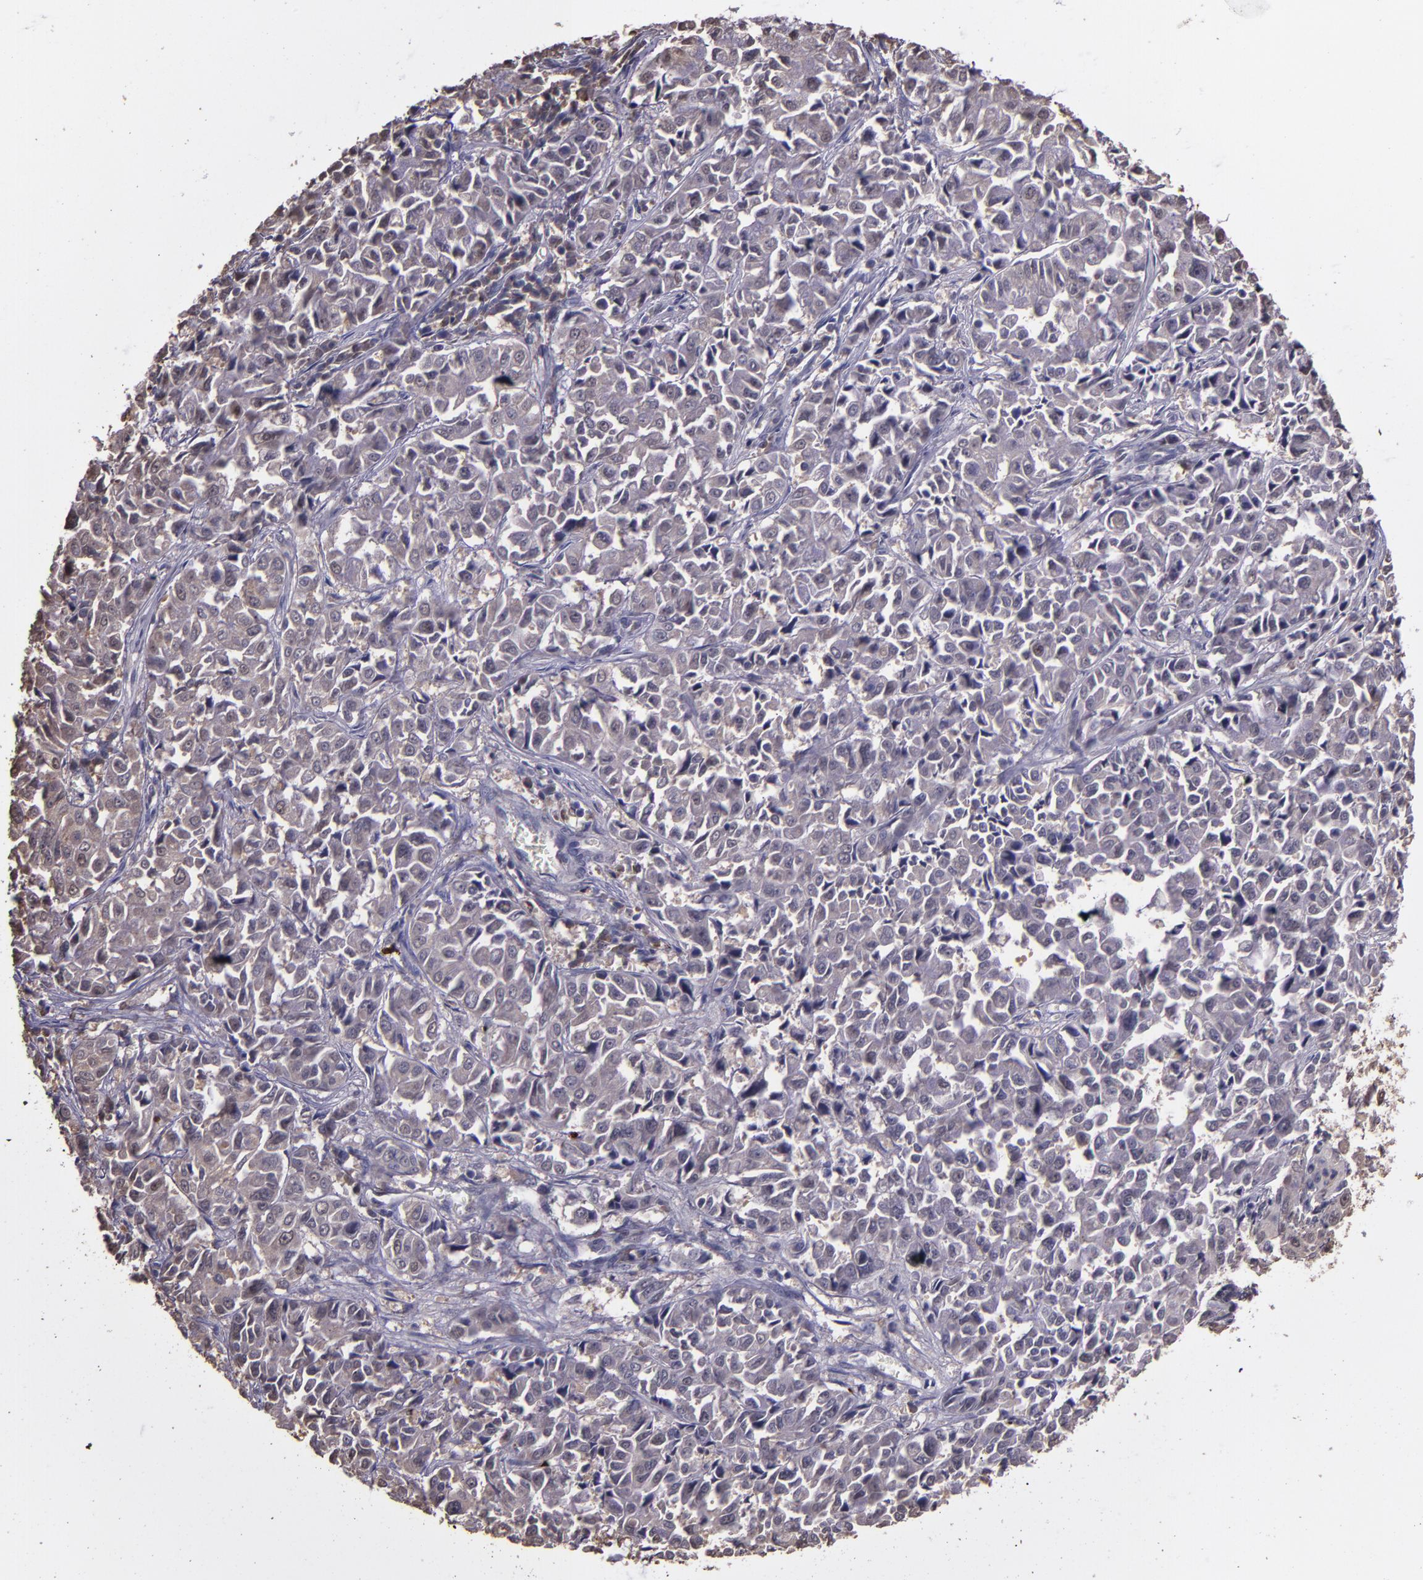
{"staining": {"intensity": "weak", "quantity": "<25%", "location": "cytoplasmic/membranous,nuclear"}, "tissue": "pancreatic cancer", "cell_type": "Tumor cells", "image_type": "cancer", "snomed": [{"axis": "morphology", "description": "Adenocarcinoma, NOS"}, {"axis": "topography", "description": "Pancreas"}], "caption": "Tumor cells show no significant positivity in pancreatic cancer.", "gene": "SERPINF2", "patient": {"sex": "female", "age": 52}}